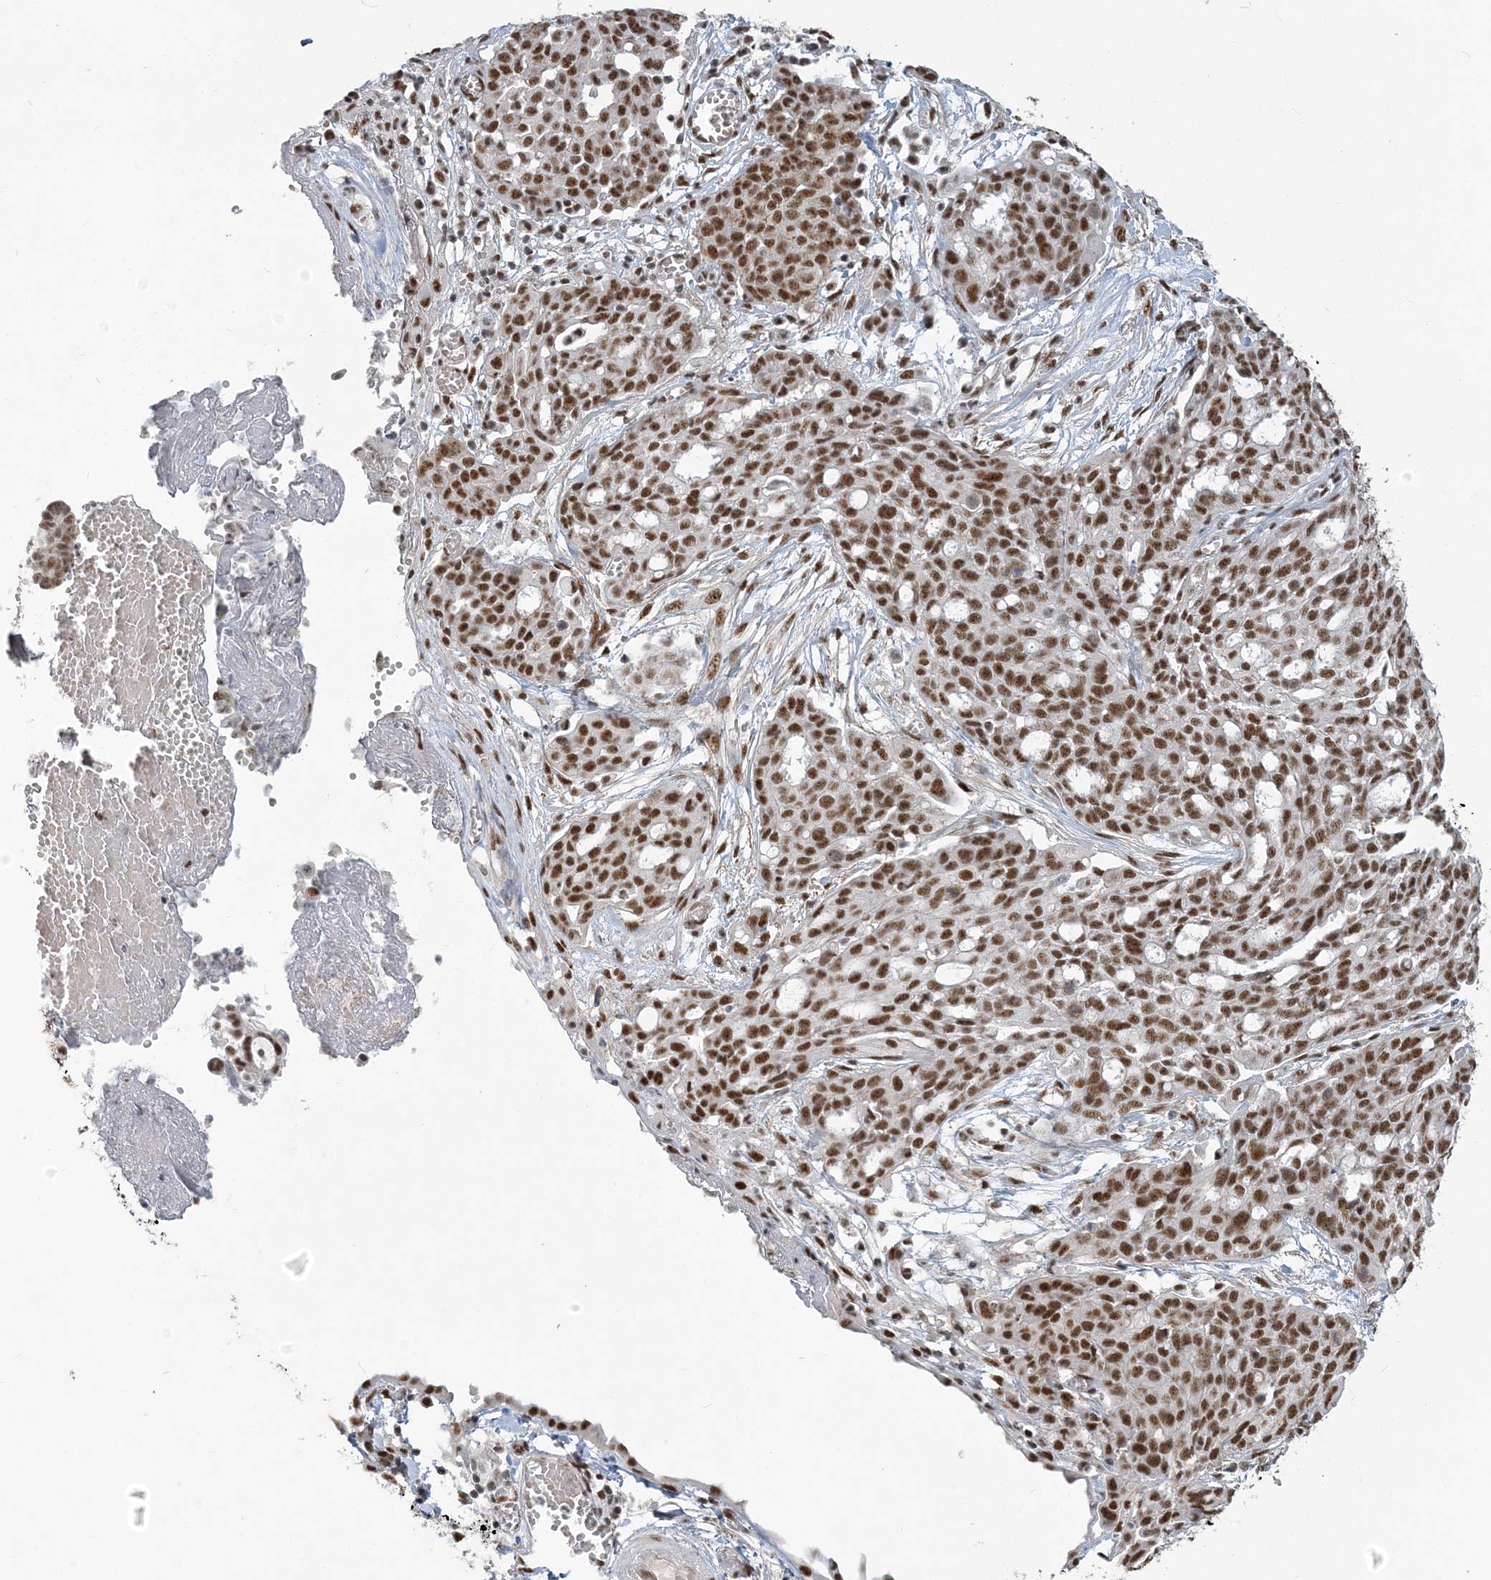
{"staining": {"intensity": "moderate", "quantity": ">75%", "location": "nuclear"}, "tissue": "ovarian cancer", "cell_type": "Tumor cells", "image_type": "cancer", "snomed": [{"axis": "morphology", "description": "Cystadenocarcinoma, serous, NOS"}, {"axis": "topography", "description": "Soft tissue"}, {"axis": "topography", "description": "Ovary"}], "caption": "Brown immunohistochemical staining in human ovarian serous cystadenocarcinoma reveals moderate nuclear expression in about >75% of tumor cells. Using DAB (3,3'-diaminobenzidine) (brown) and hematoxylin (blue) stains, captured at high magnification using brightfield microscopy.", "gene": "PLRG1", "patient": {"sex": "female", "age": 57}}